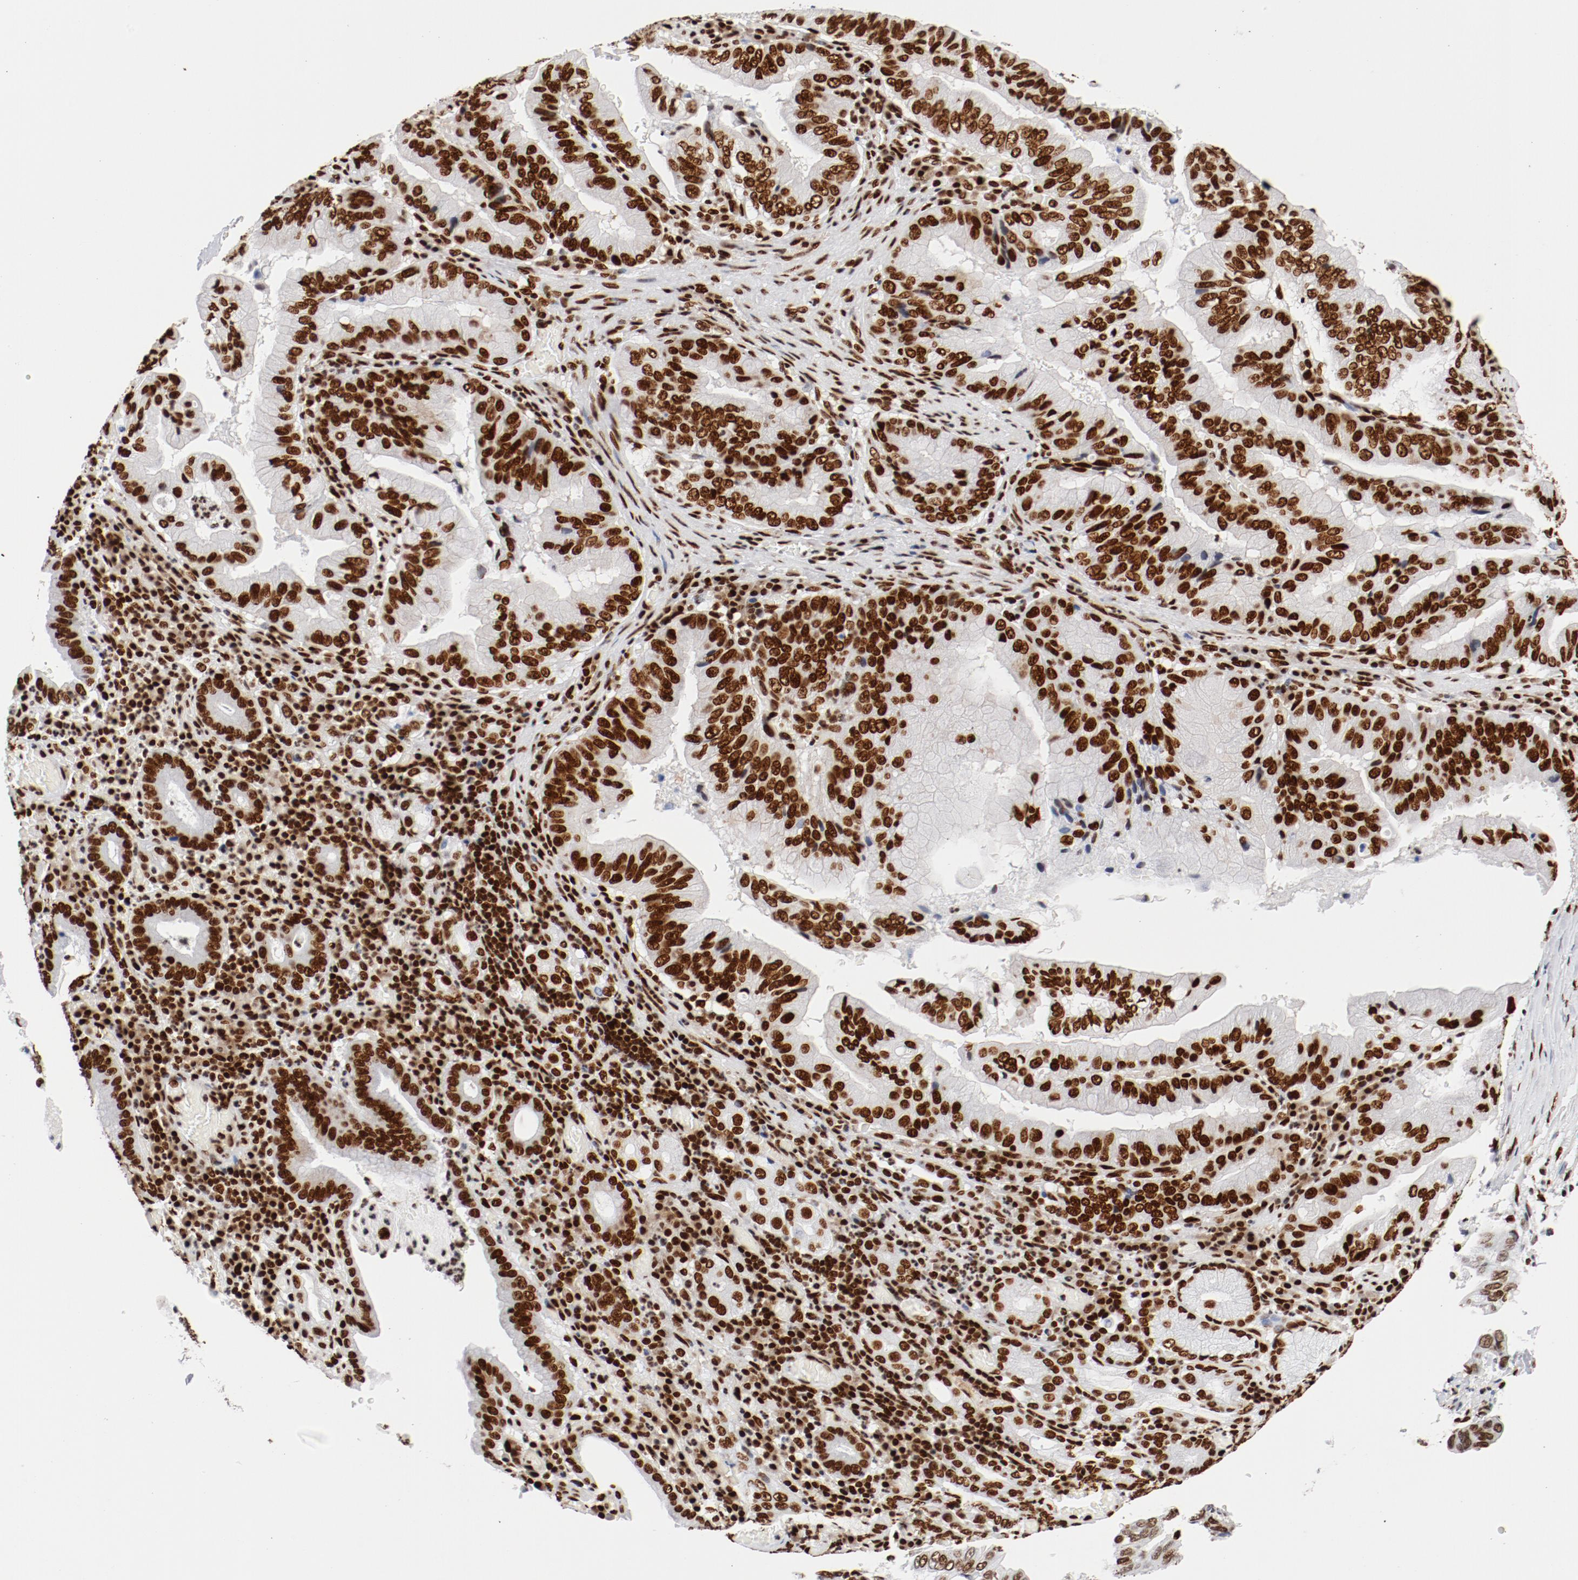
{"staining": {"intensity": "strong", "quantity": ">75%", "location": "nuclear"}, "tissue": "stomach cancer", "cell_type": "Tumor cells", "image_type": "cancer", "snomed": [{"axis": "morphology", "description": "Adenocarcinoma, NOS"}, {"axis": "topography", "description": "Stomach, upper"}], "caption": "This micrograph displays adenocarcinoma (stomach) stained with immunohistochemistry to label a protein in brown. The nuclear of tumor cells show strong positivity for the protein. Nuclei are counter-stained blue.", "gene": "CTBP1", "patient": {"sex": "male", "age": 80}}